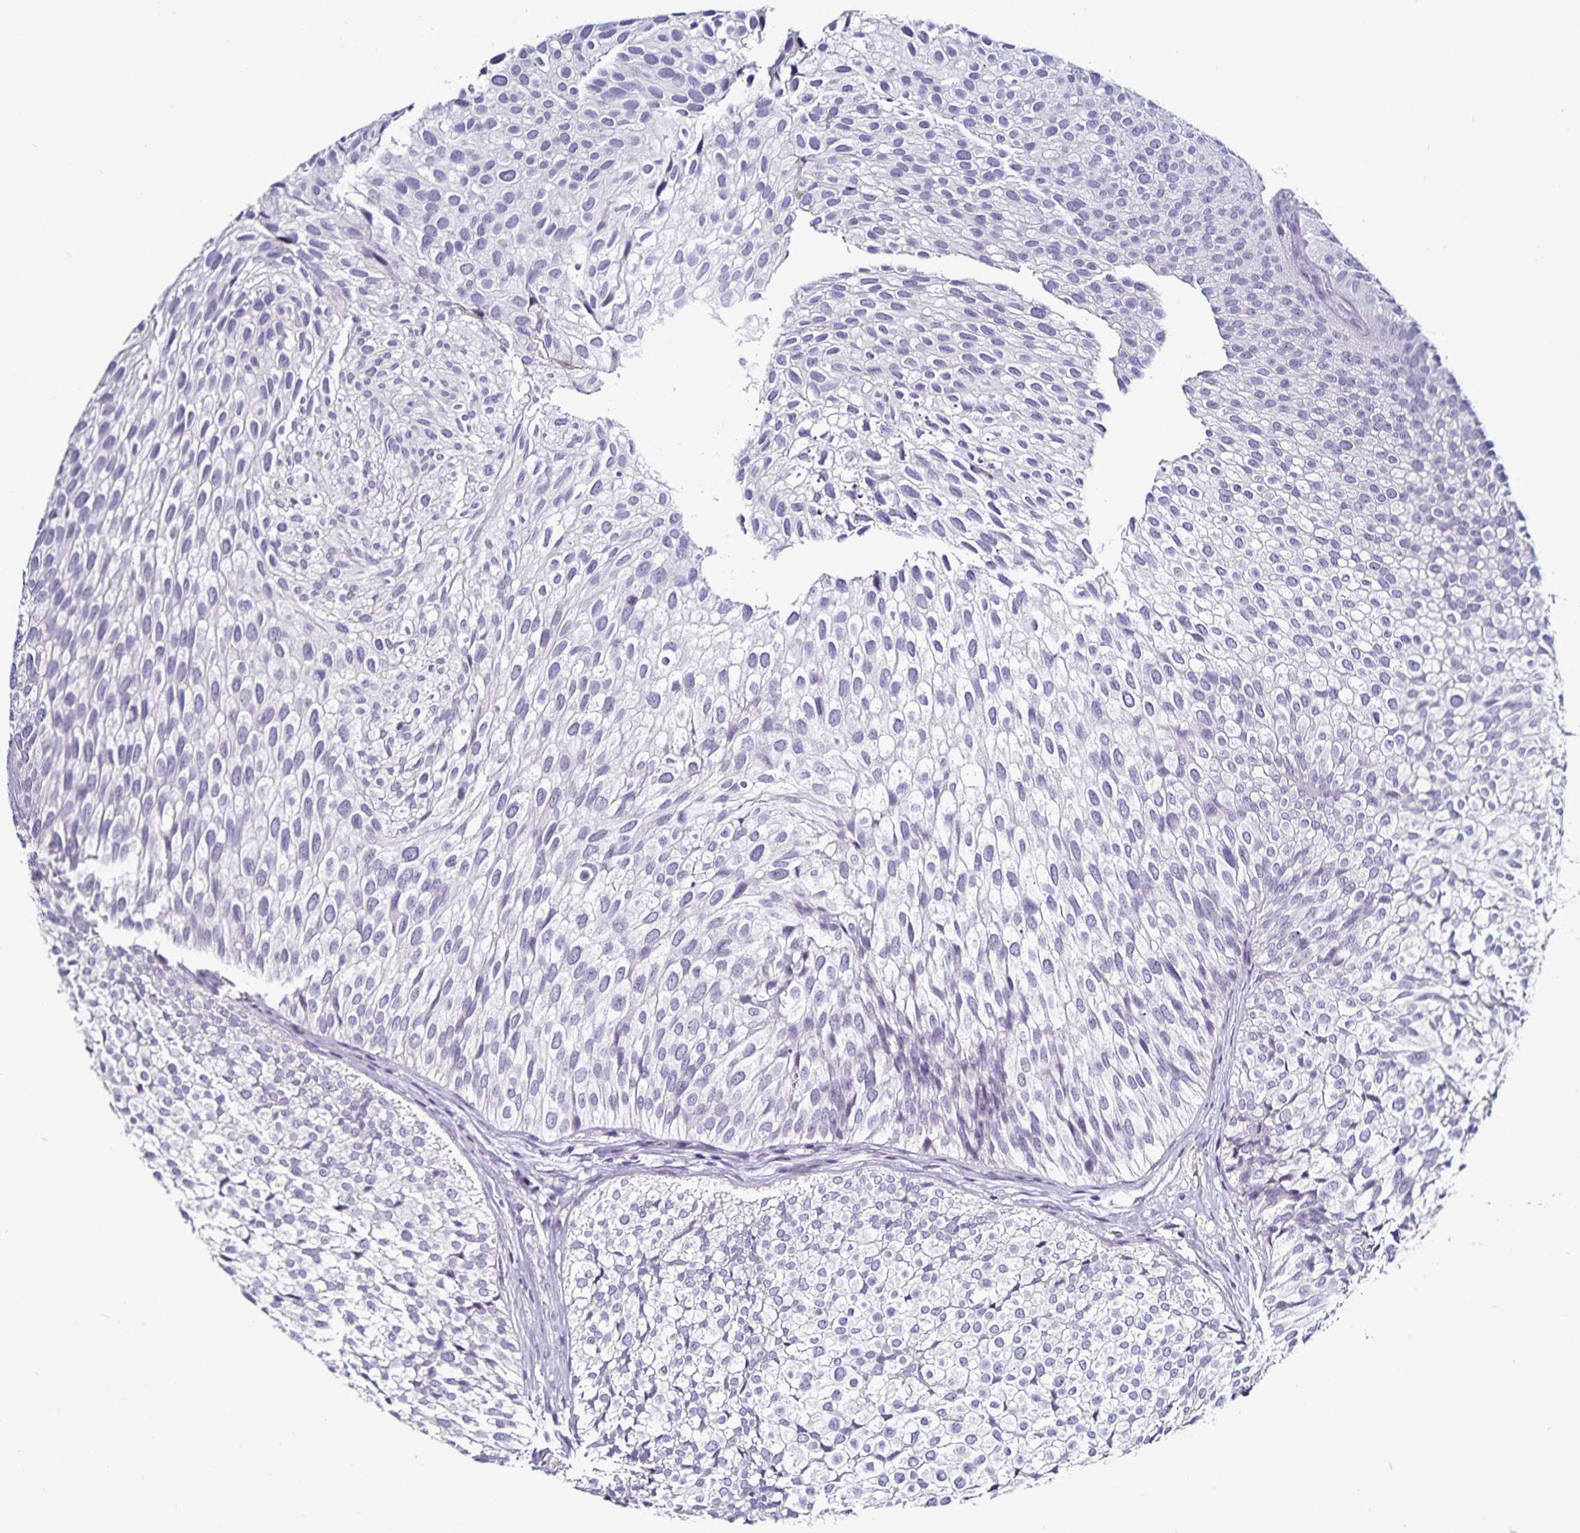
{"staining": {"intensity": "negative", "quantity": "none", "location": "none"}, "tissue": "urothelial cancer", "cell_type": "Tumor cells", "image_type": "cancer", "snomed": [{"axis": "morphology", "description": "Urothelial carcinoma, Low grade"}, {"axis": "topography", "description": "Urinary bladder"}], "caption": "Photomicrograph shows no protein staining in tumor cells of urothelial cancer tissue.", "gene": "TTR", "patient": {"sex": "male", "age": 91}}